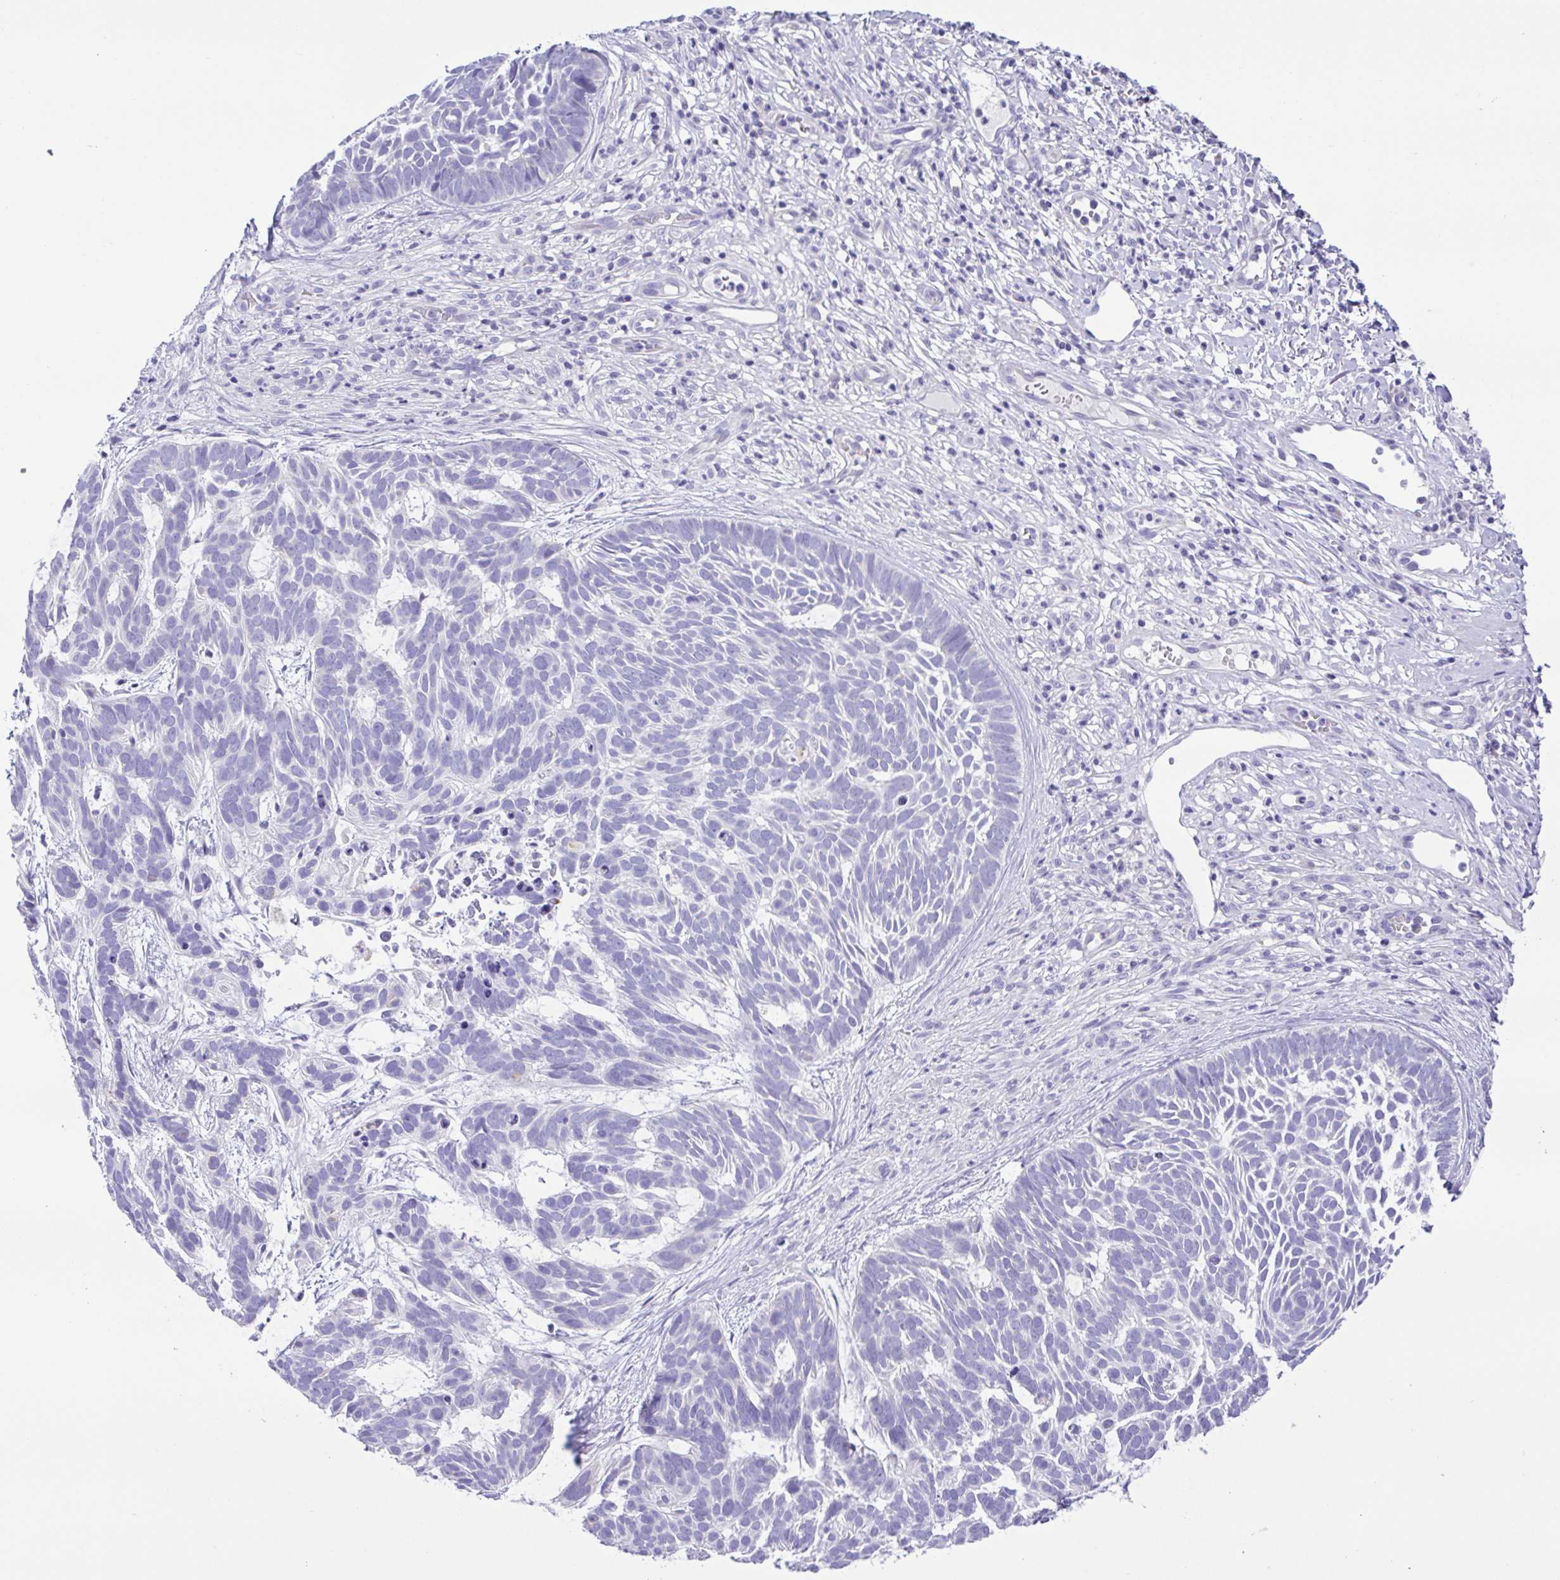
{"staining": {"intensity": "negative", "quantity": "none", "location": "none"}, "tissue": "skin cancer", "cell_type": "Tumor cells", "image_type": "cancer", "snomed": [{"axis": "morphology", "description": "Basal cell carcinoma"}, {"axis": "topography", "description": "Skin"}], "caption": "This histopathology image is of skin basal cell carcinoma stained with immunohistochemistry (IHC) to label a protein in brown with the nuclei are counter-stained blue. There is no expression in tumor cells.", "gene": "CD72", "patient": {"sex": "male", "age": 78}}